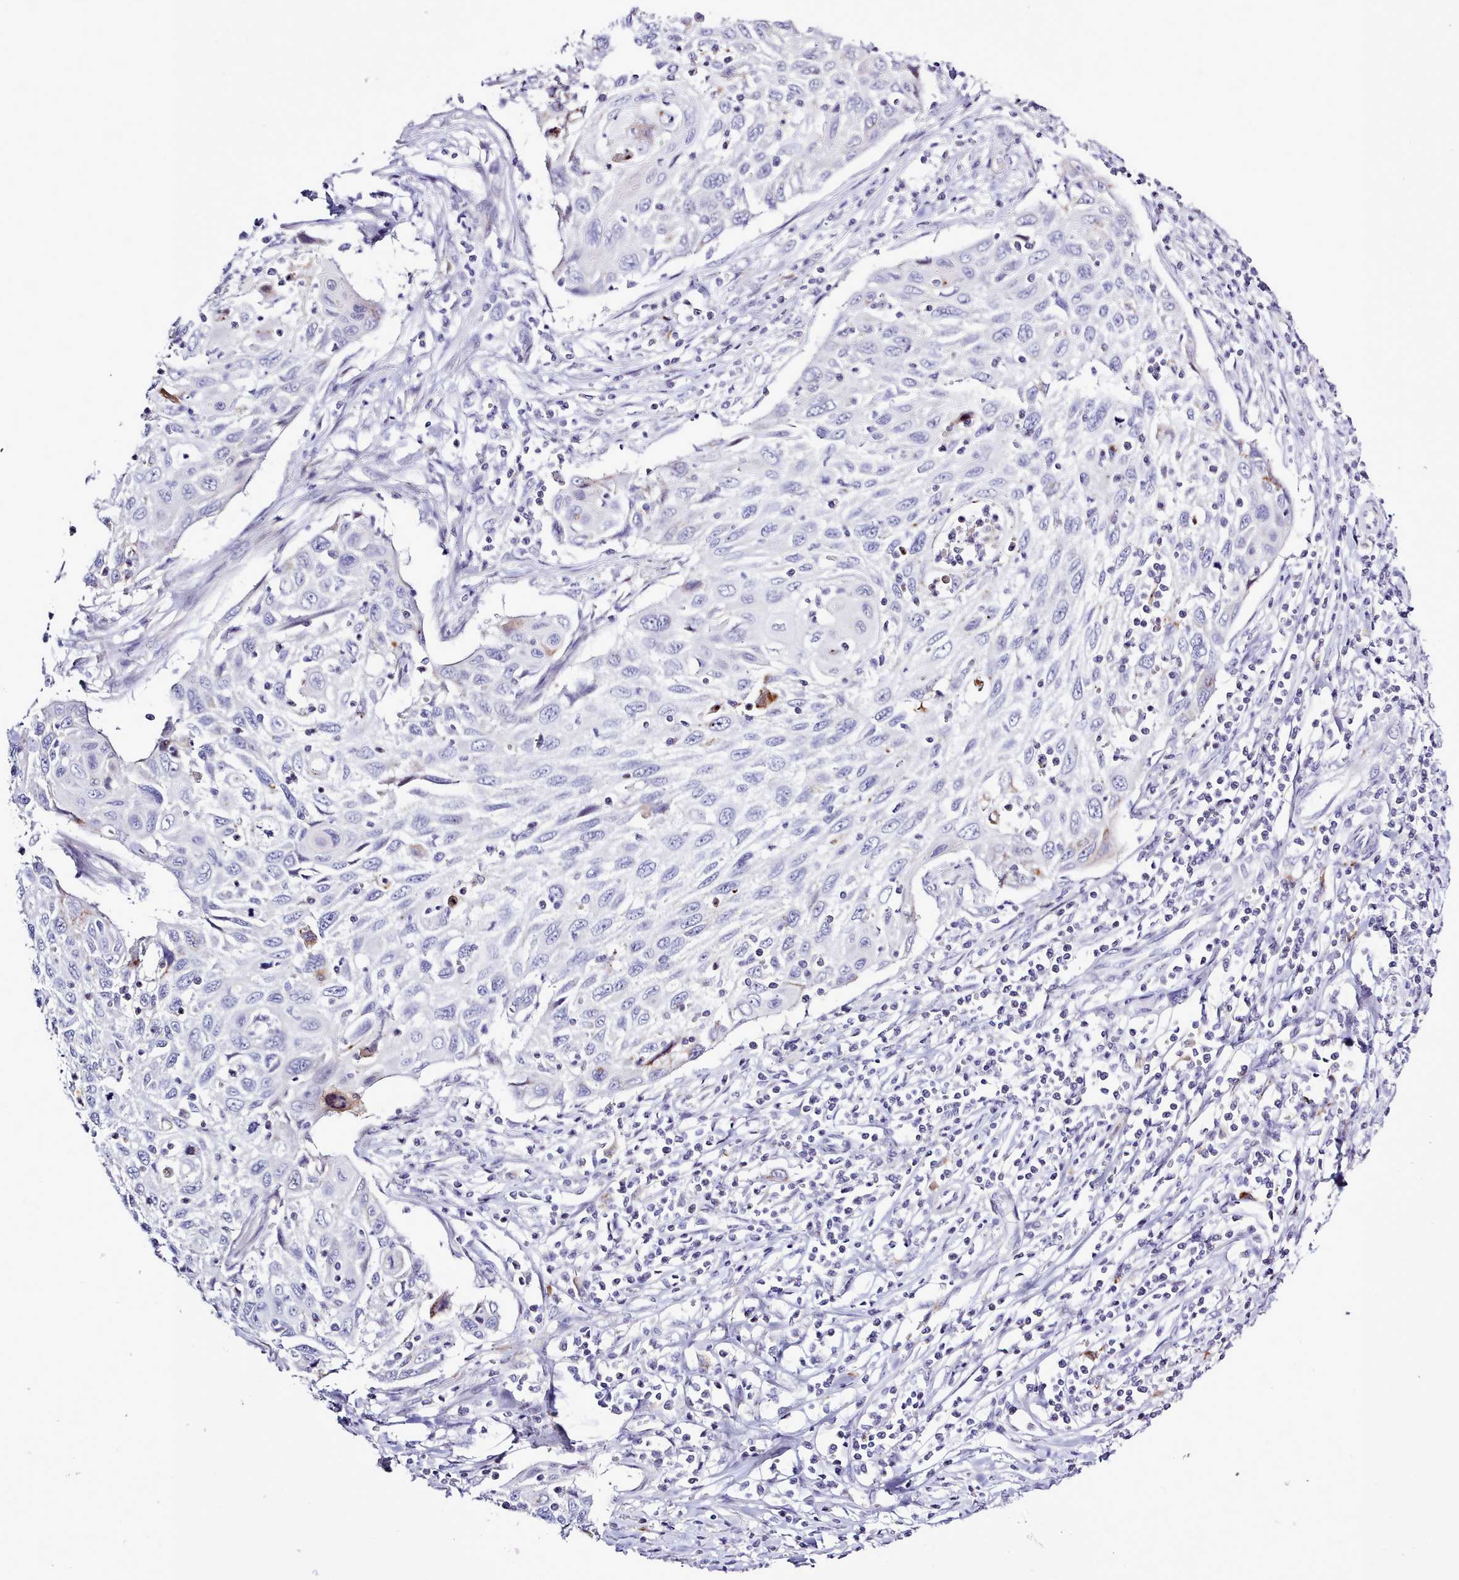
{"staining": {"intensity": "negative", "quantity": "none", "location": "none"}, "tissue": "cervical cancer", "cell_type": "Tumor cells", "image_type": "cancer", "snomed": [{"axis": "morphology", "description": "Squamous cell carcinoma, NOS"}, {"axis": "topography", "description": "Cervix"}], "caption": "An image of squamous cell carcinoma (cervical) stained for a protein exhibits no brown staining in tumor cells. Brightfield microscopy of immunohistochemistry stained with DAB (3,3'-diaminobenzidine) (brown) and hematoxylin (blue), captured at high magnification.", "gene": "SRD5A1", "patient": {"sex": "female", "age": 70}}